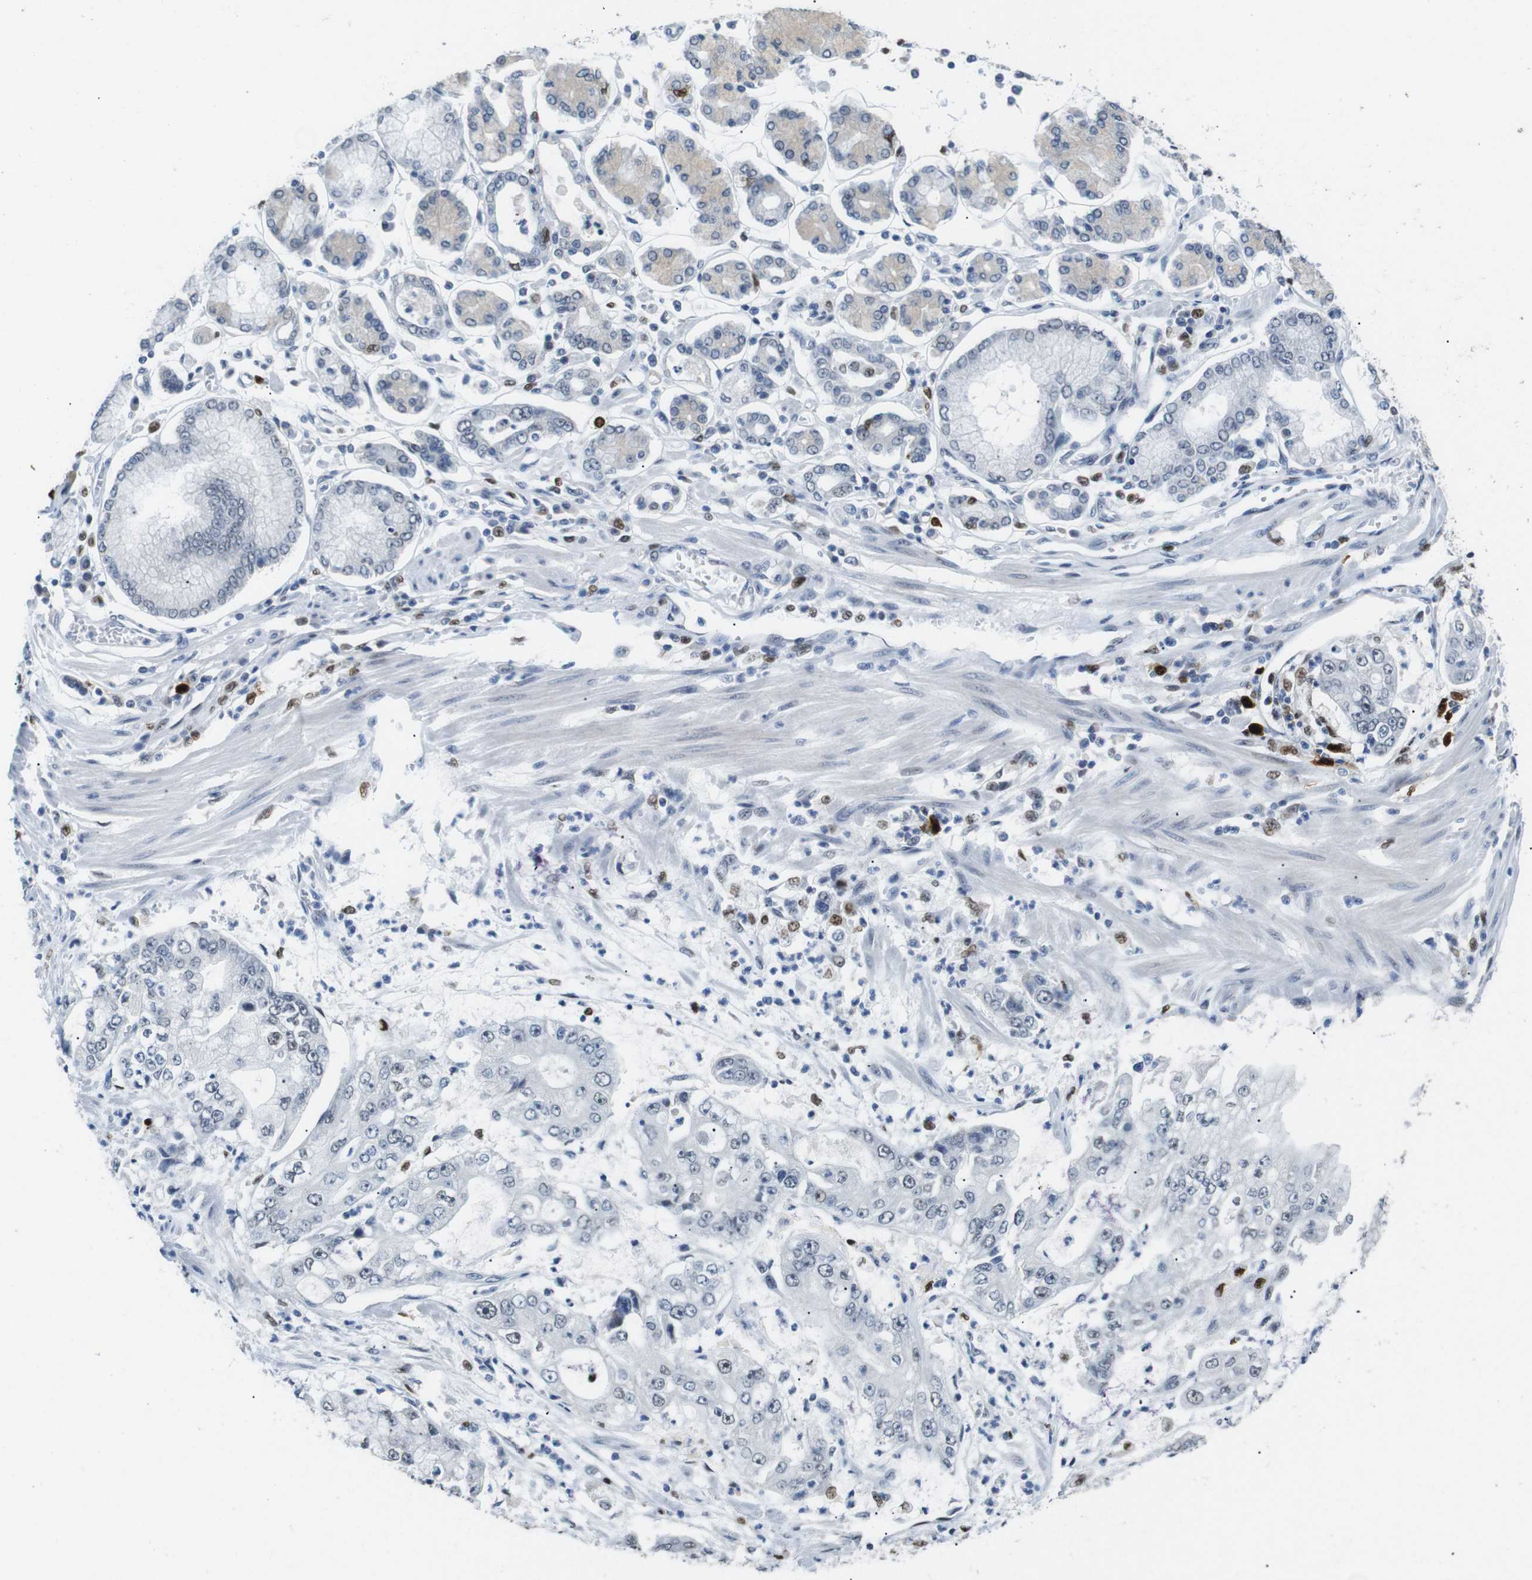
{"staining": {"intensity": "negative", "quantity": "none", "location": "none"}, "tissue": "stomach cancer", "cell_type": "Tumor cells", "image_type": "cancer", "snomed": [{"axis": "morphology", "description": "Adenocarcinoma, NOS"}, {"axis": "topography", "description": "Stomach"}], "caption": "Tumor cells show no significant staining in stomach cancer (adenocarcinoma).", "gene": "IRF8", "patient": {"sex": "male", "age": 76}}